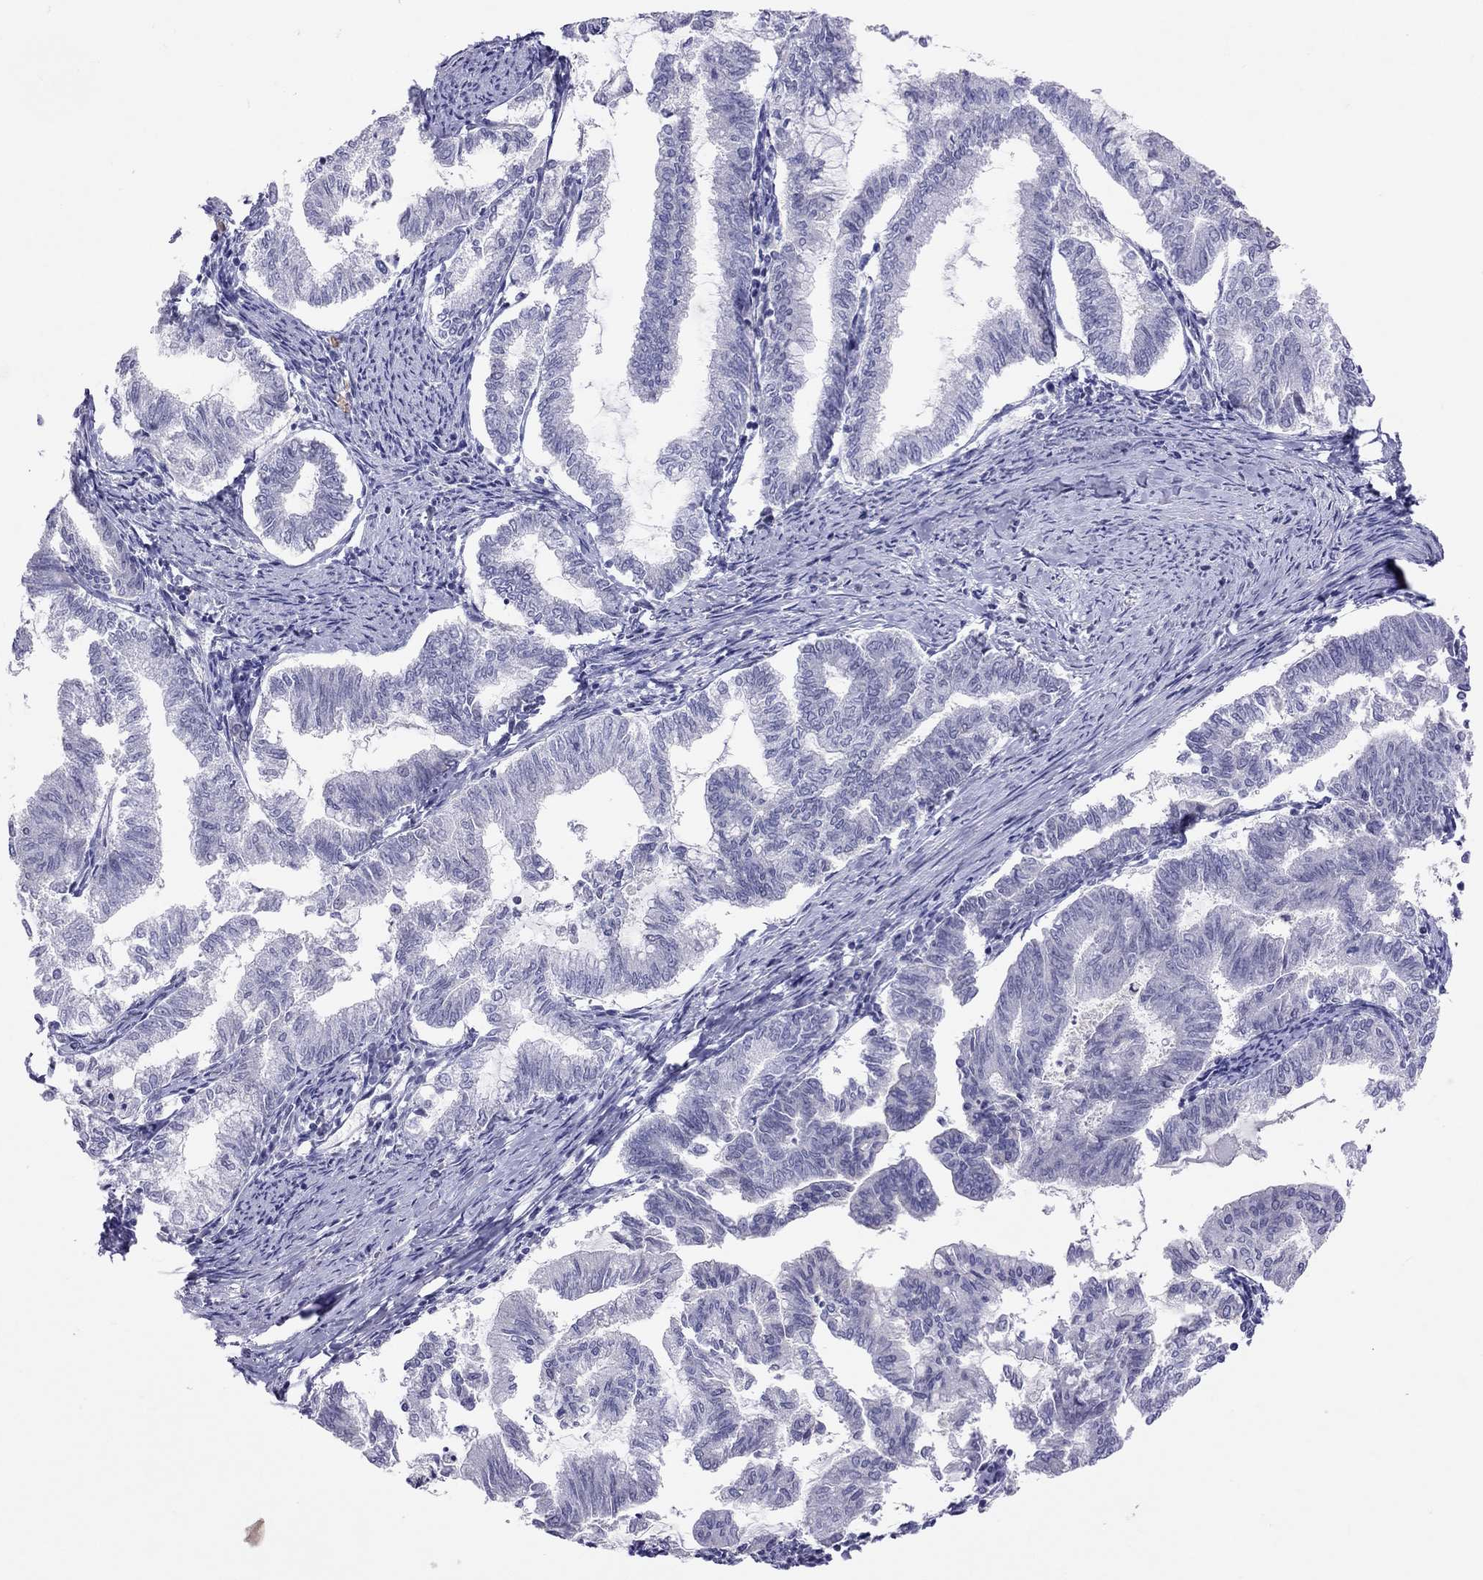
{"staining": {"intensity": "negative", "quantity": "none", "location": "none"}, "tissue": "endometrial cancer", "cell_type": "Tumor cells", "image_type": "cancer", "snomed": [{"axis": "morphology", "description": "Adenocarcinoma, NOS"}, {"axis": "topography", "description": "Endometrium"}], "caption": "Immunohistochemistry (IHC) histopathology image of human endometrial cancer stained for a protein (brown), which reveals no staining in tumor cells.", "gene": "JHY", "patient": {"sex": "female", "age": 79}}